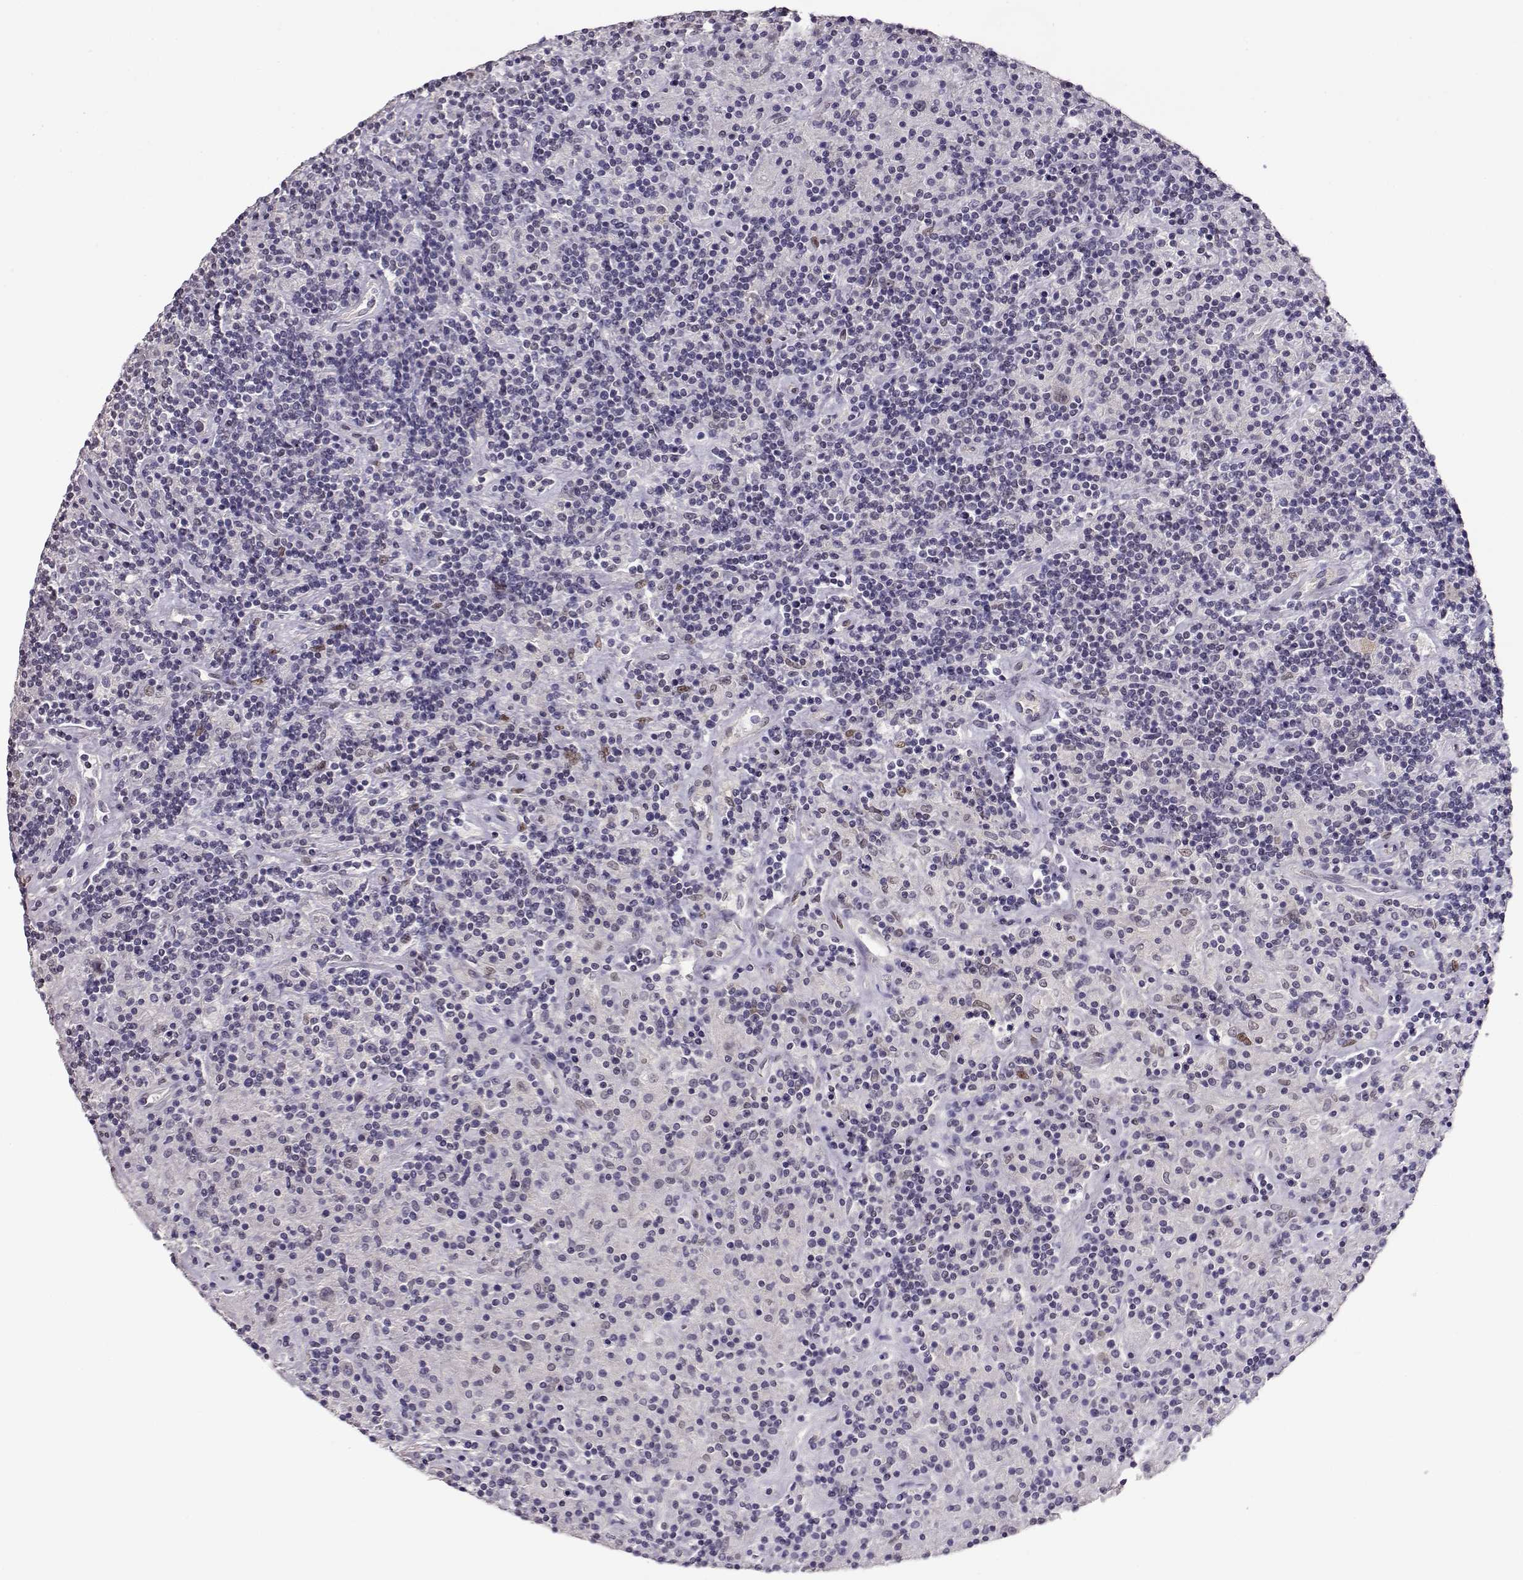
{"staining": {"intensity": "negative", "quantity": "none", "location": "none"}, "tissue": "lymphoma", "cell_type": "Tumor cells", "image_type": "cancer", "snomed": [{"axis": "morphology", "description": "Hodgkin's disease, NOS"}, {"axis": "topography", "description": "Lymph node"}], "caption": "Micrograph shows no significant protein staining in tumor cells of Hodgkin's disease. (Stains: DAB immunohistochemistry with hematoxylin counter stain, Microscopy: brightfield microscopy at high magnification).", "gene": "POLI", "patient": {"sex": "male", "age": 70}}